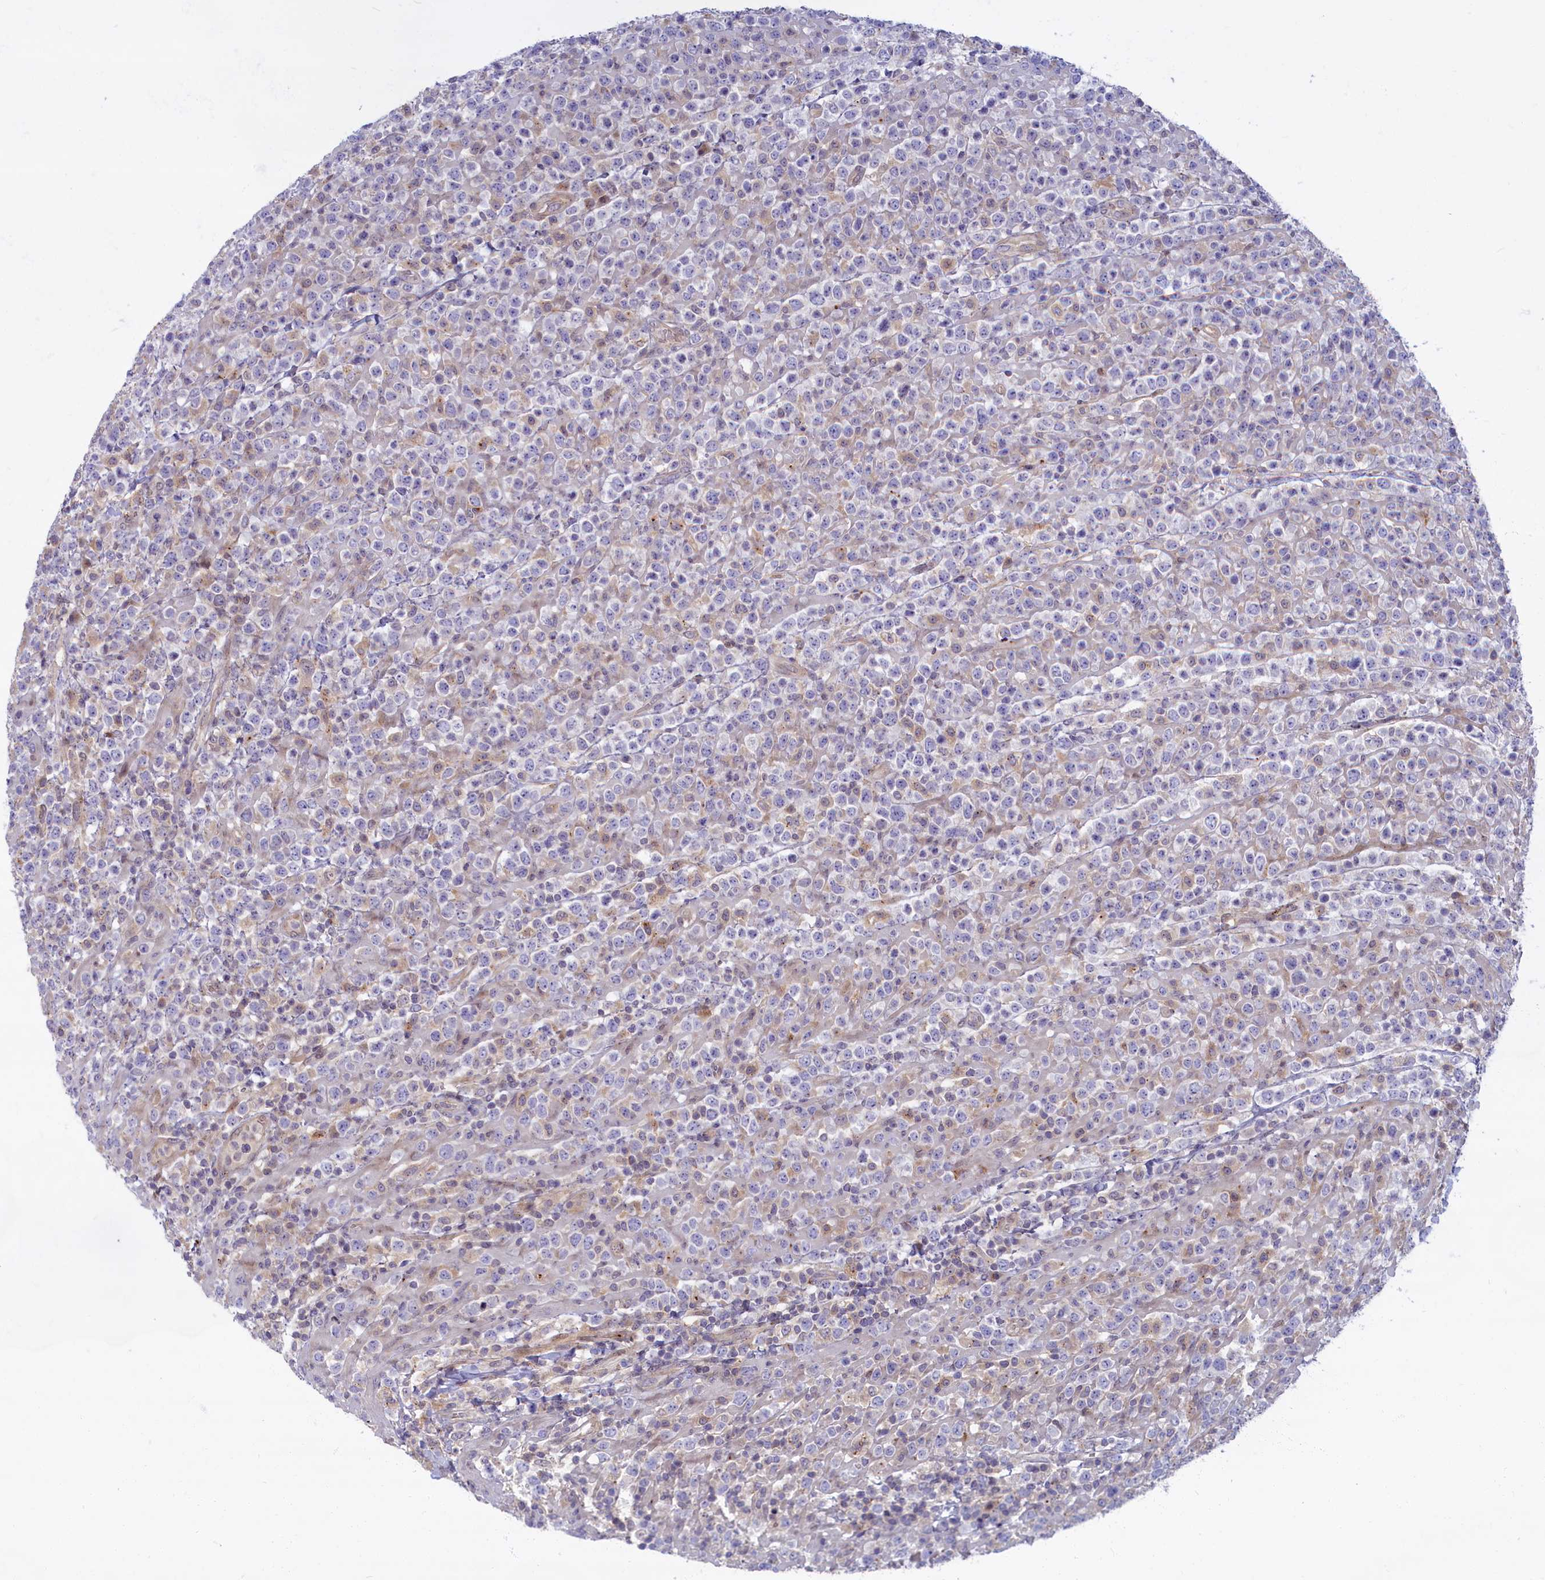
{"staining": {"intensity": "negative", "quantity": "none", "location": "none"}, "tissue": "lymphoma", "cell_type": "Tumor cells", "image_type": "cancer", "snomed": [{"axis": "morphology", "description": "Malignant lymphoma, non-Hodgkin's type, High grade"}, {"axis": "topography", "description": "Colon"}], "caption": "There is no significant positivity in tumor cells of lymphoma. Brightfield microscopy of IHC stained with DAB (3,3'-diaminobenzidine) (brown) and hematoxylin (blue), captured at high magnification.", "gene": "FCSK", "patient": {"sex": "female", "age": 53}}